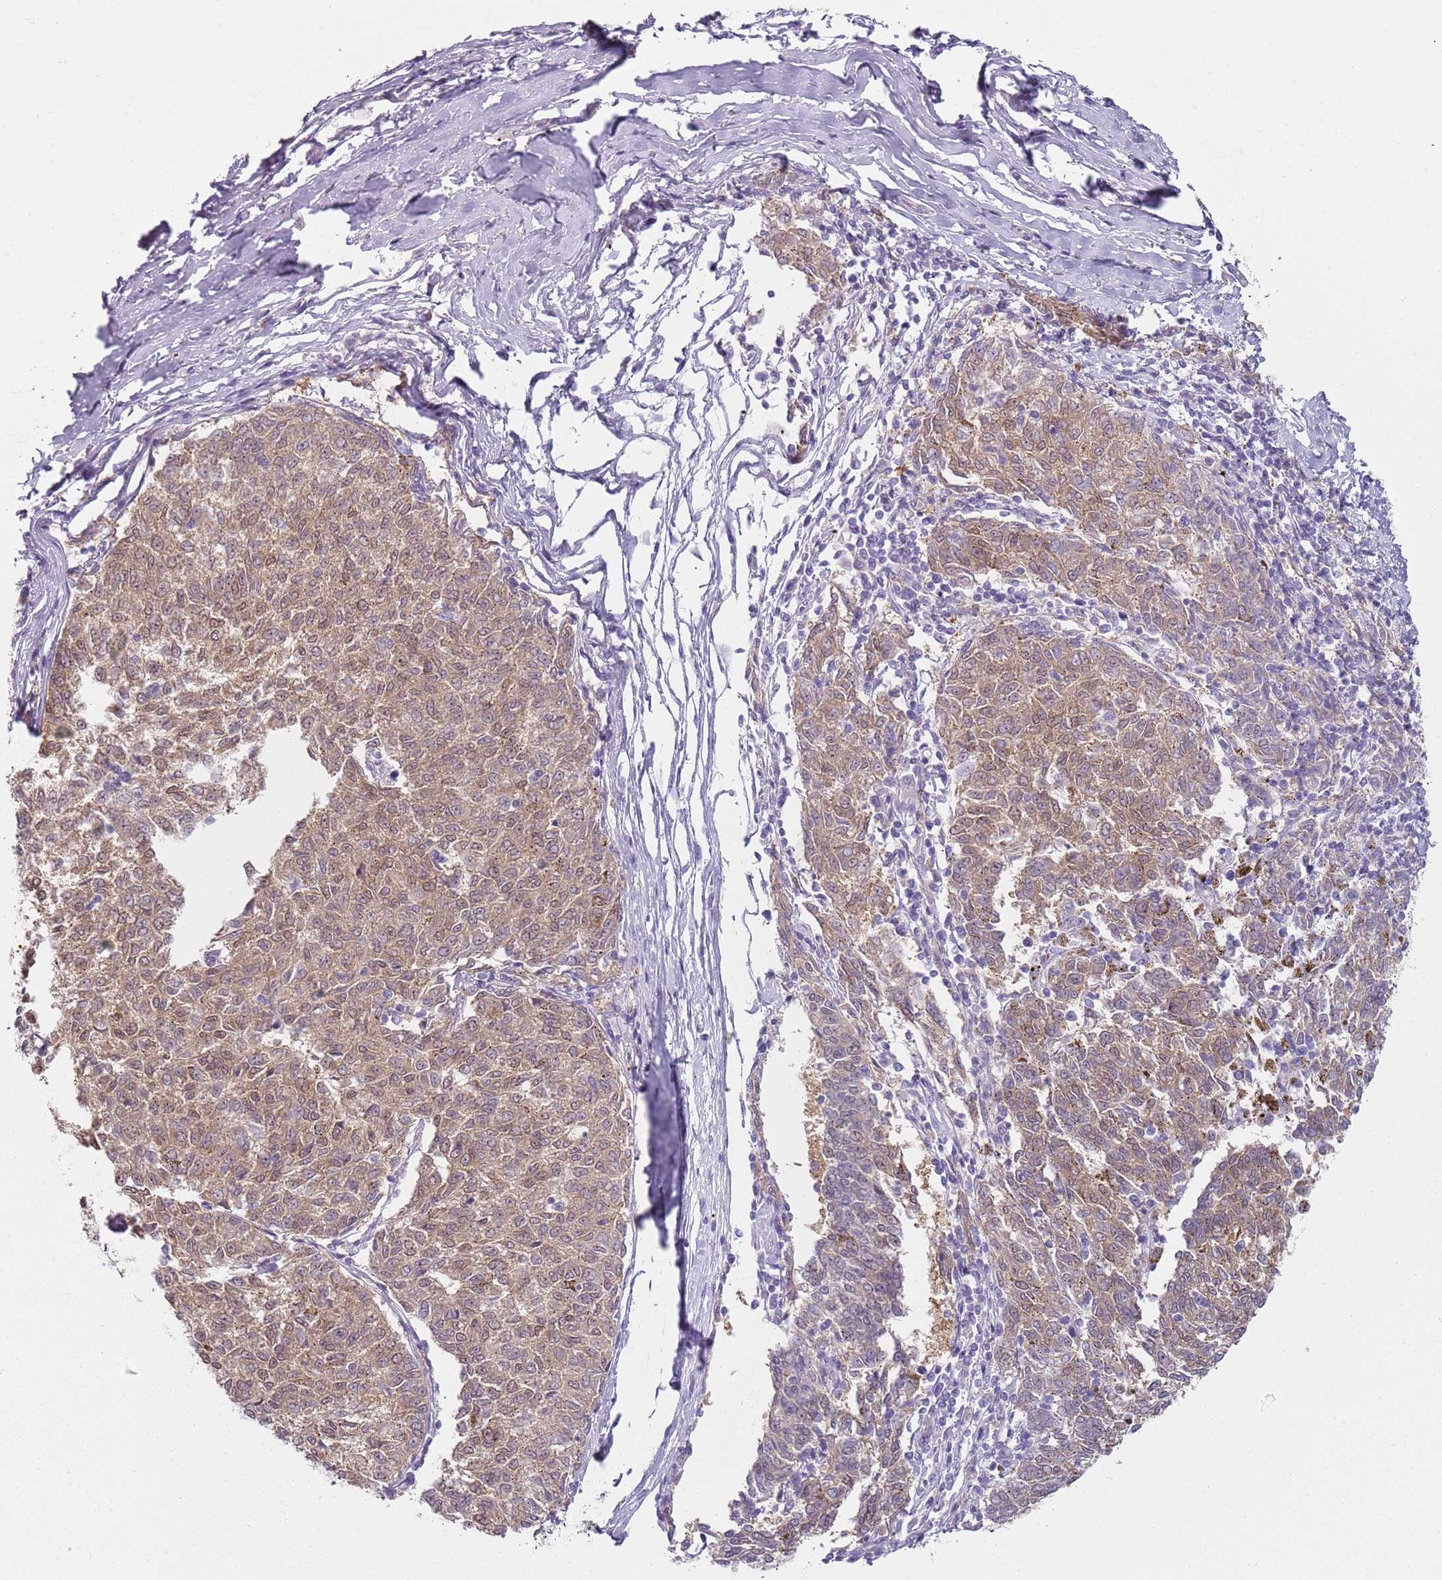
{"staining": {"intensity": "moderate", "quantity": ">75%", "location": "cytoplasmic/membranous"}, "tissue": "melanoma", "cell_type": "Tumor cells", "image_type": "cancer", "snomed": [{"axis": "morphology", "description": "Malignant melanoma, NOS"}, {"axis": "topography", "description": "Skin"}], "caption": "Moderate cytoplasmic/membranous staining for a protein is present in approximately >75% of tumor cells of melanoma using immunohistochemistry (IHC).", "gene": "SLC26A6", "patient": {"sex": "female", "age": 72}}